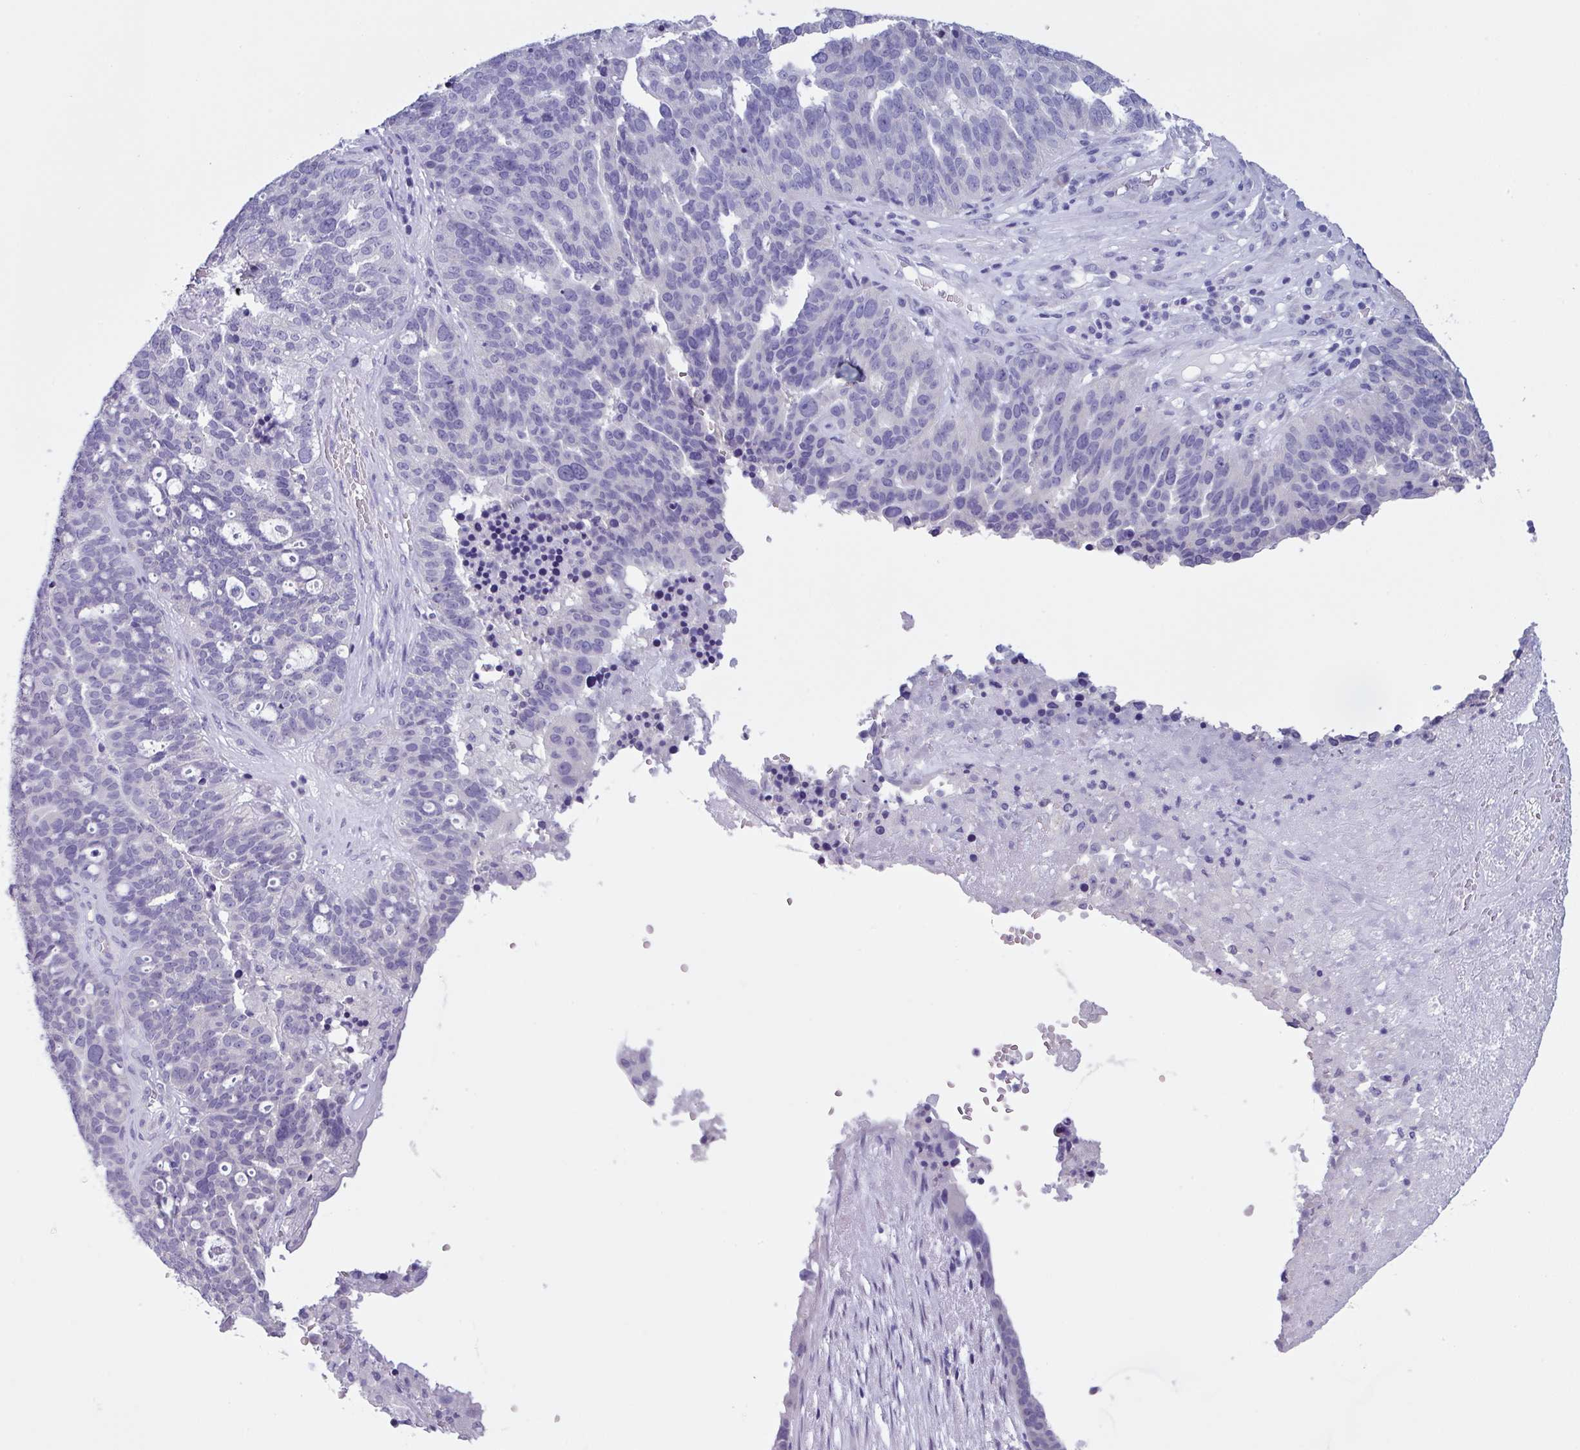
{"staining": {"intensity": "negative", "quantity": "none", "location": "none"}, "tissue": "ovarian cancer", "cell_type": "Tumor cells", "image_type": "cancer", "snomed": [{"axis": "morphology", "description": "Cystadenocarcinoma, serous, NOS"}, {"axis": "topography", "description": "Ovary"}], "caption": "This image is of ovarian cancer stained with immunohistochemistry to label a protein in brown with the nuclei are counter-stained blue. There is no positivity in tumor cells. (DAB (3,3'-diaminobenzidine) immunohistochemistry with hematoxylin counter stain).", "gene": "C20orf27", "patient": {"sex": "female", "age": 59}}